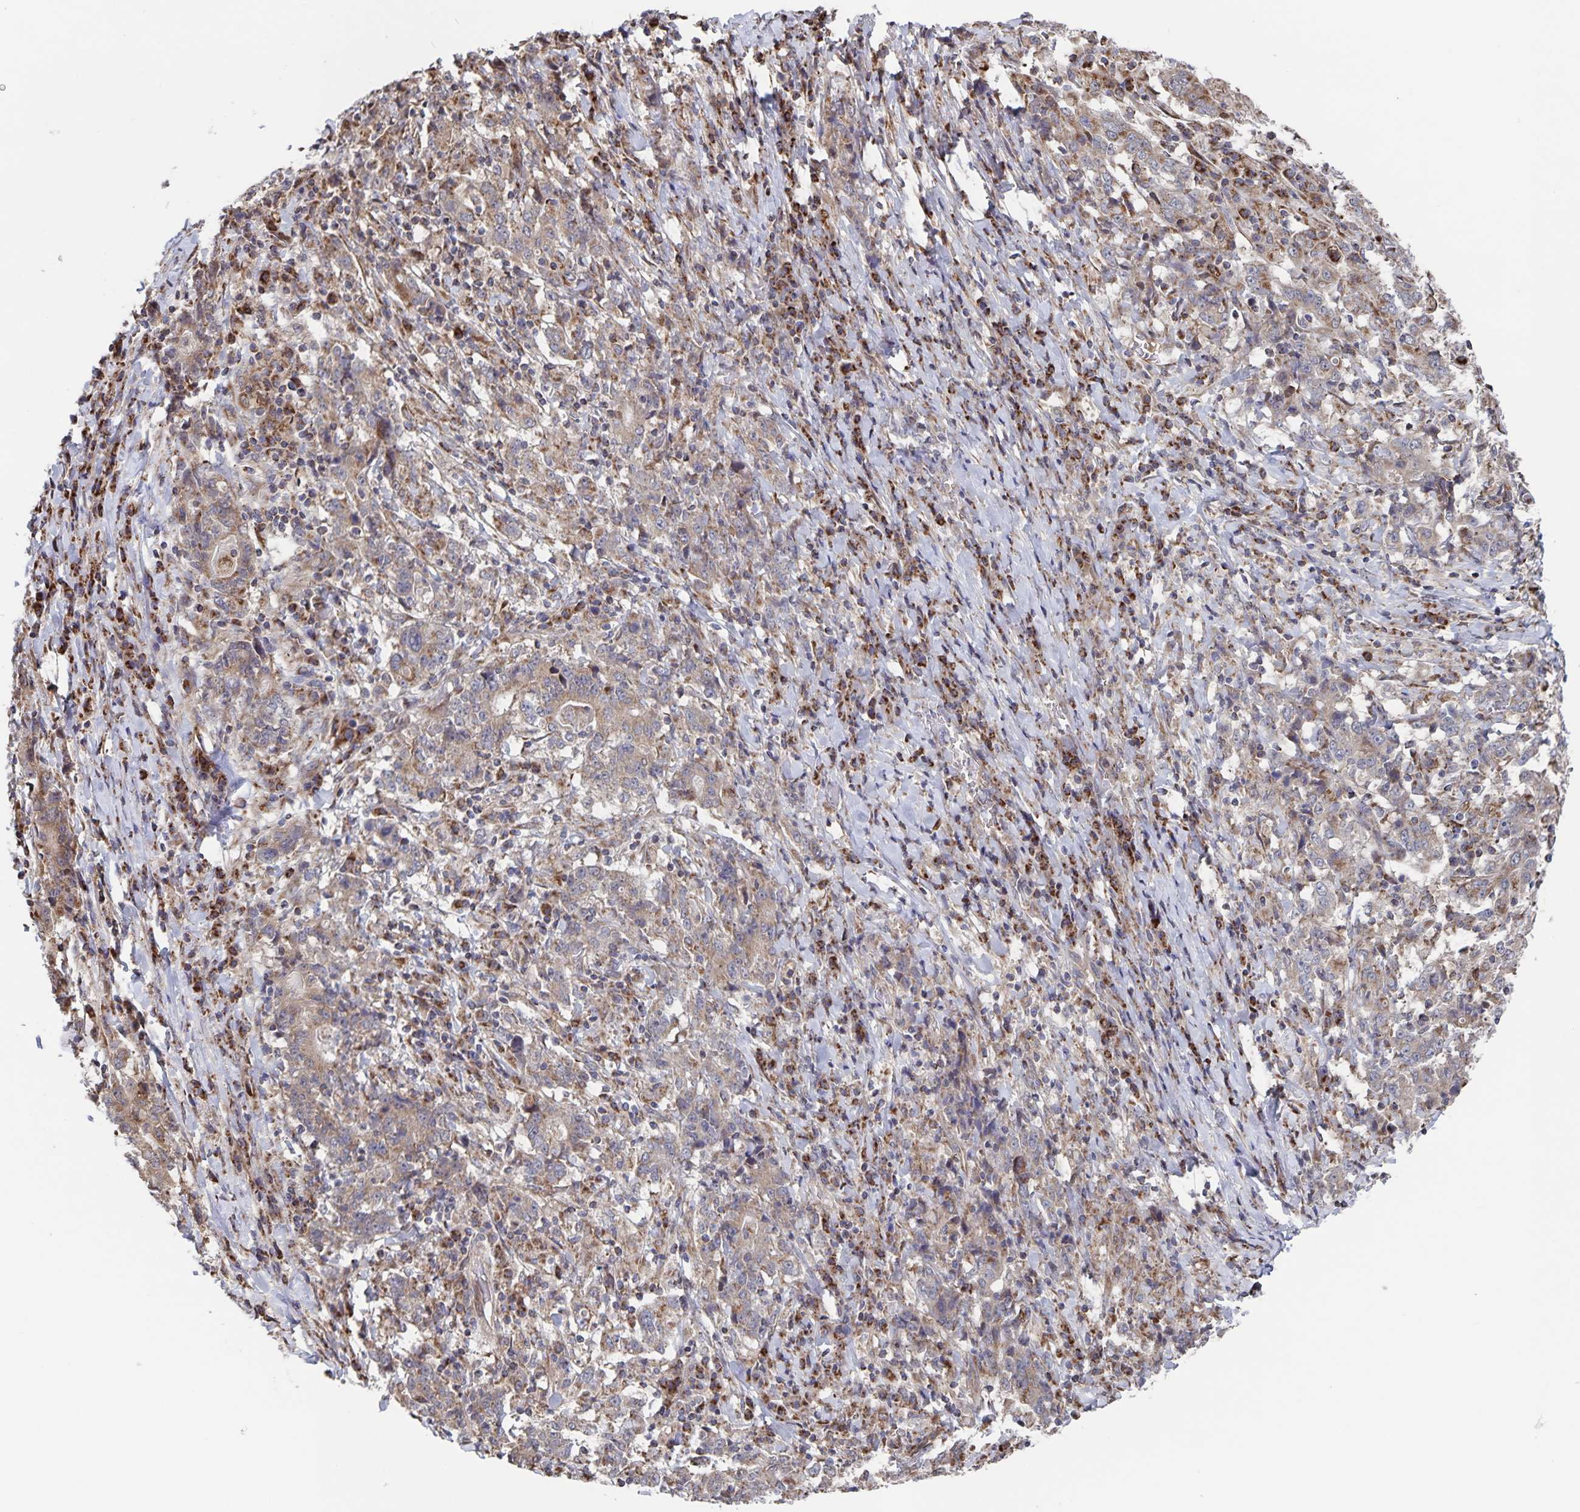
{"staining": {"intensity": "weak", "quantity": ">75%", "location": "cytoplasmic/membranous"}, "tissue": "stomach cancer", "cell_type": "Tumor cells", "image_type": "cancer", "snomed": [{"axis": "morphology", "description": "Normal tissue, NOS"}, {"axis": "morphology", "description": "Adenocarcinoma, NOS"}, {"axis": "topography", "description": "Stomach, upper"}, {"axis": "topography", "description": "Stomach"}], "caption": "High-power microscopy captured an IHC histopathology image of adenocarcinoma (stomach), revealing weak cytoplasmic/membranous staining in approximately >75% of tumor cells.", "gene": "ACACA", "patient": {"sex": "male", "age": 59}}